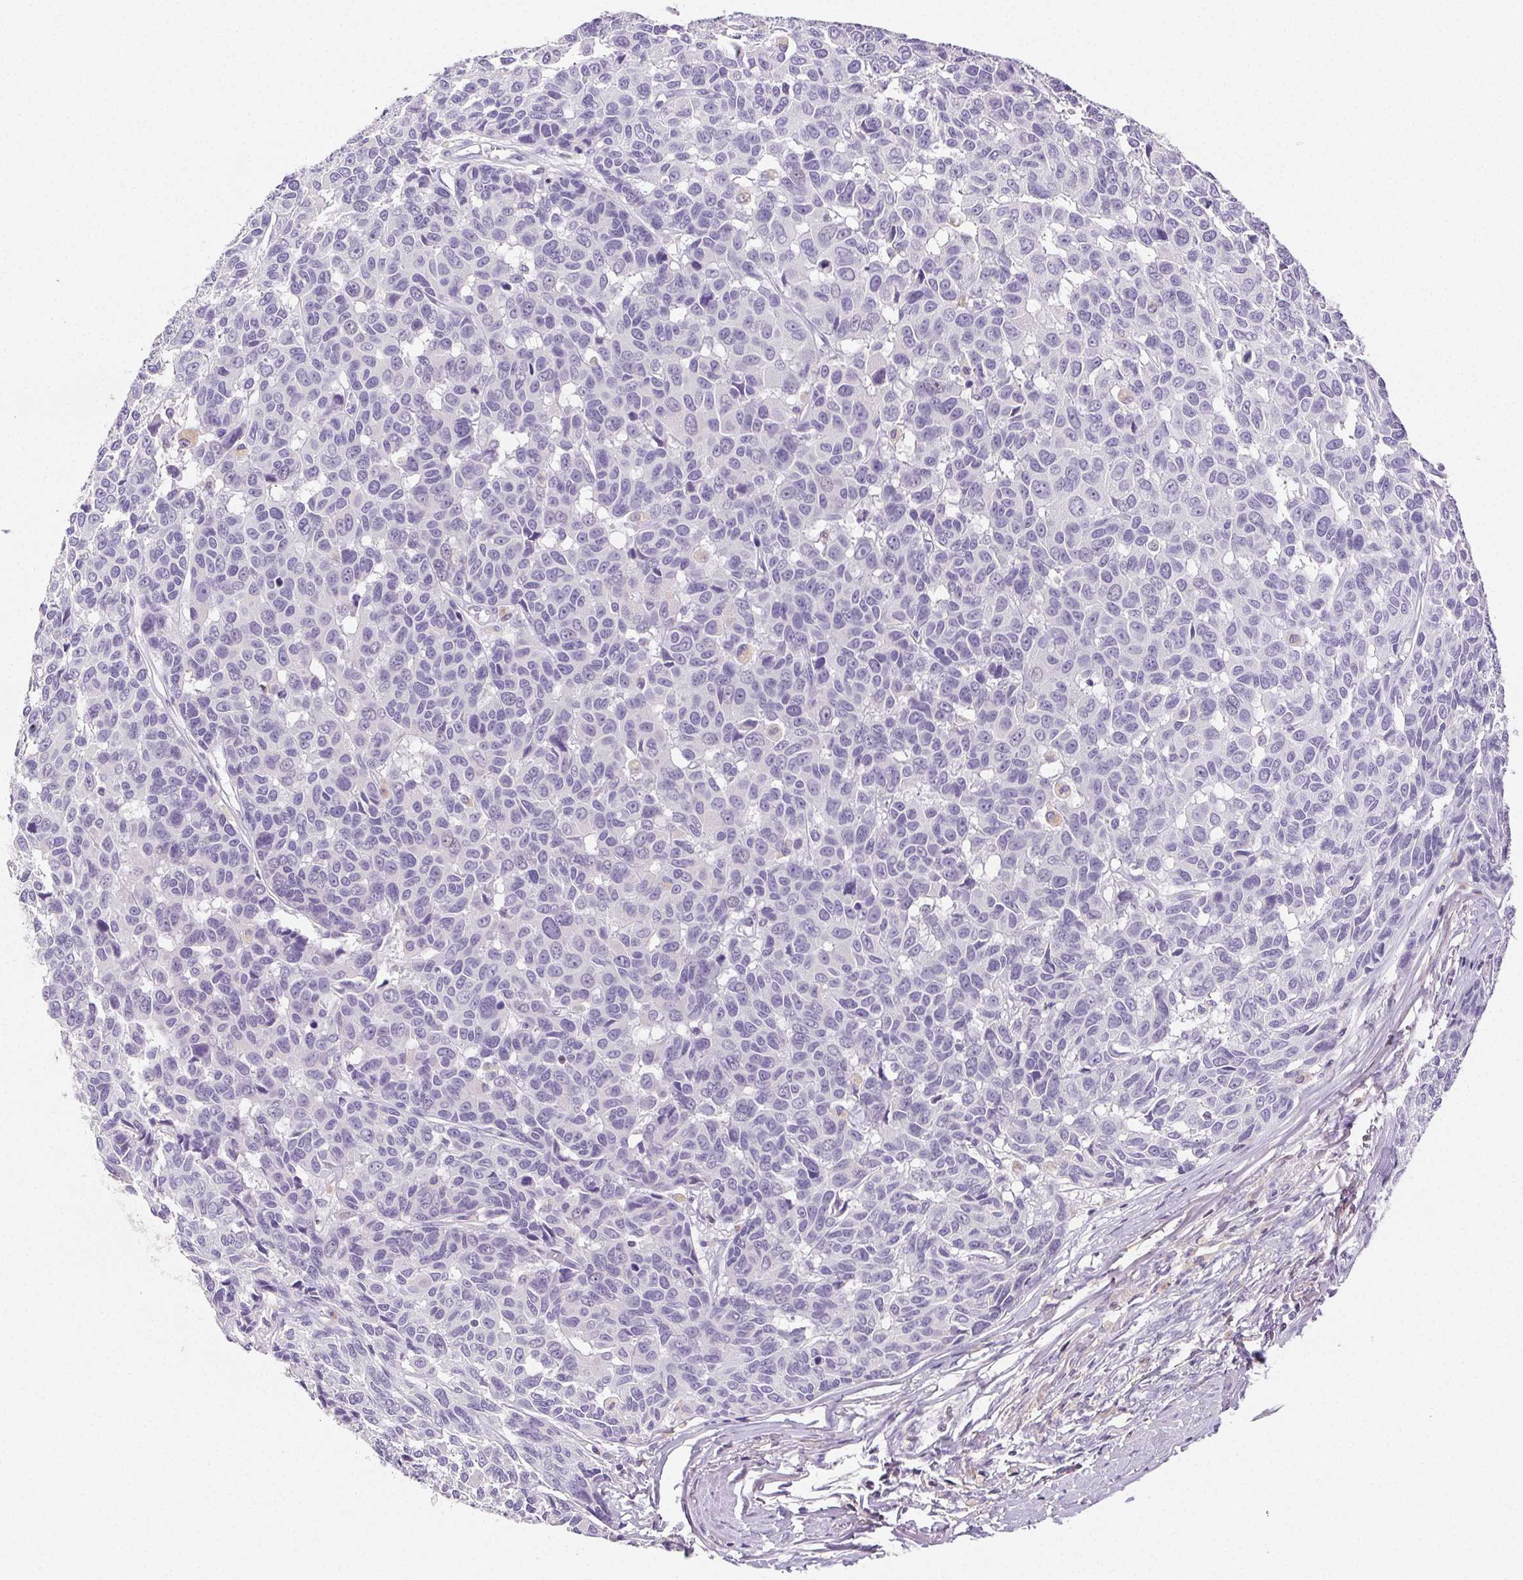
{"staining": {"intensity": "negative", "quantity": "none", "location": "none"}, "tissue": "melanoma", "cell_type": "Tumor cells", "image_type": "cancer", "snomed": [{"axis": "morphology", "description": "Malignant melanoma, NOS"}, {"axis": "topography", "description": "Skin"}], "caption": "A photomicrograph of human melanoma is negative for staining in tumor cells. The staining was performed using DAB to visualize the protein expression in brown, while the nuclei were stained in blue with hematoxylin (Magnification: 20x).", "gene": "BEND2", "patient": {"sex": "female", "age": 66}}